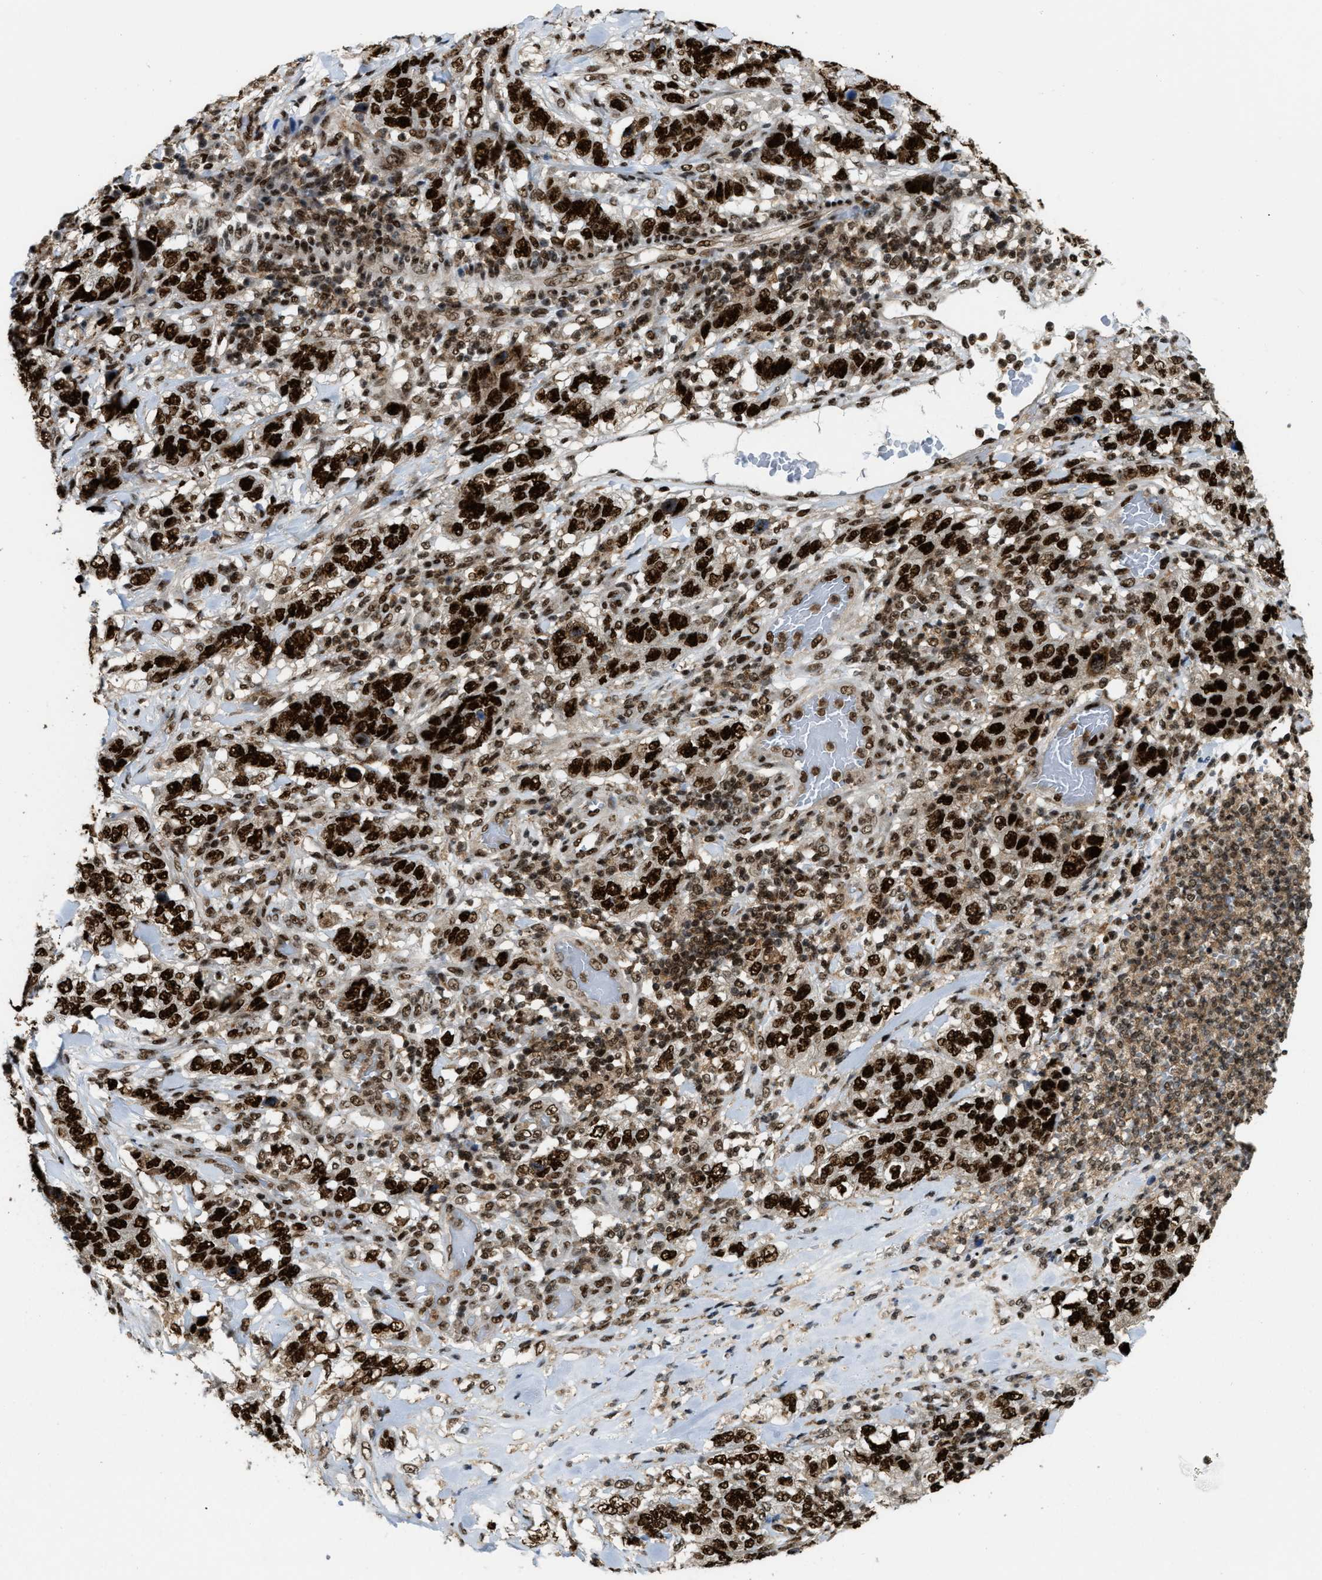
{"staining": {"intensity": "strong", "quantity": ">75%", "location": "nuclear"}, "tissue": "stomach cancer", "cell_type": "Tumor cells", "image_type": "cancer", "snomed": [{"axis": "morphology", "description": "Adenocarcinoma, NOS"}, {"axis": "topography", "description": "Stomach"}], "caption": "This micrograph displays IHC staining of adenocarcinoma (stomach), with high strong nuclear positivity in about >75% of tumor cells.", "gene": "NUMA1", "patient": {"sex": "male", "age": 48}}